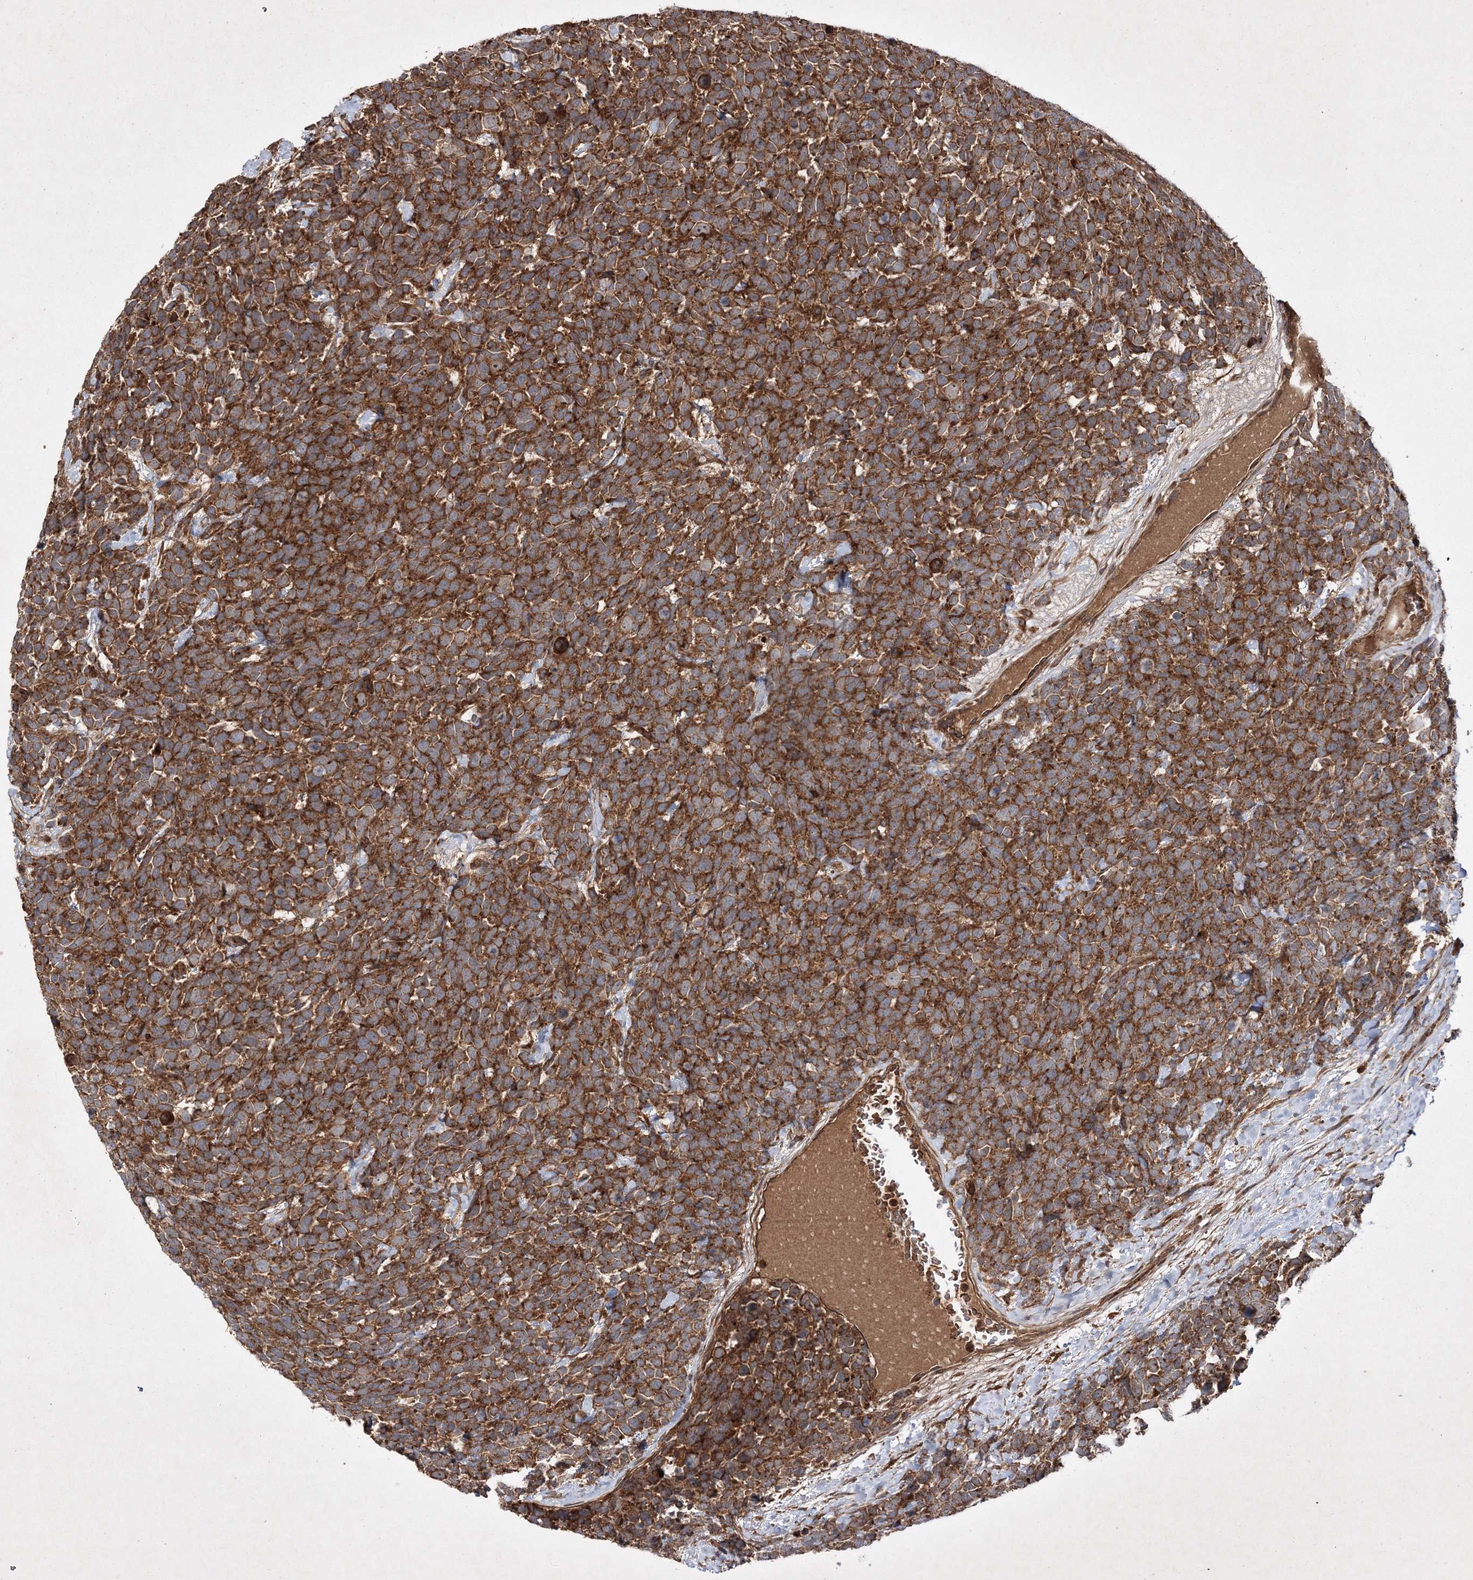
{"staining": {"intensity": "strong", "quantity": ">75%", "location": "cytoplasmic/membranous"}, "tissue": "urothelial cancer", "cell_type": "Tumor cells", "image_type": "cancer", "snomed": [{"axis": "morphology", "description": "Urothelial carcinoma, High grade"}, {"axis": "topography", "description": "Urinary bladder"}], "caption": "This photomicrograph displays immunohistochemistry staining of human urothelial cancer, with high strong cytoplasmic/membranous positivity in about >75% of tumor cells.", "gene": "DNAJC13", "patient": {"sex": "female", "age": 82}}